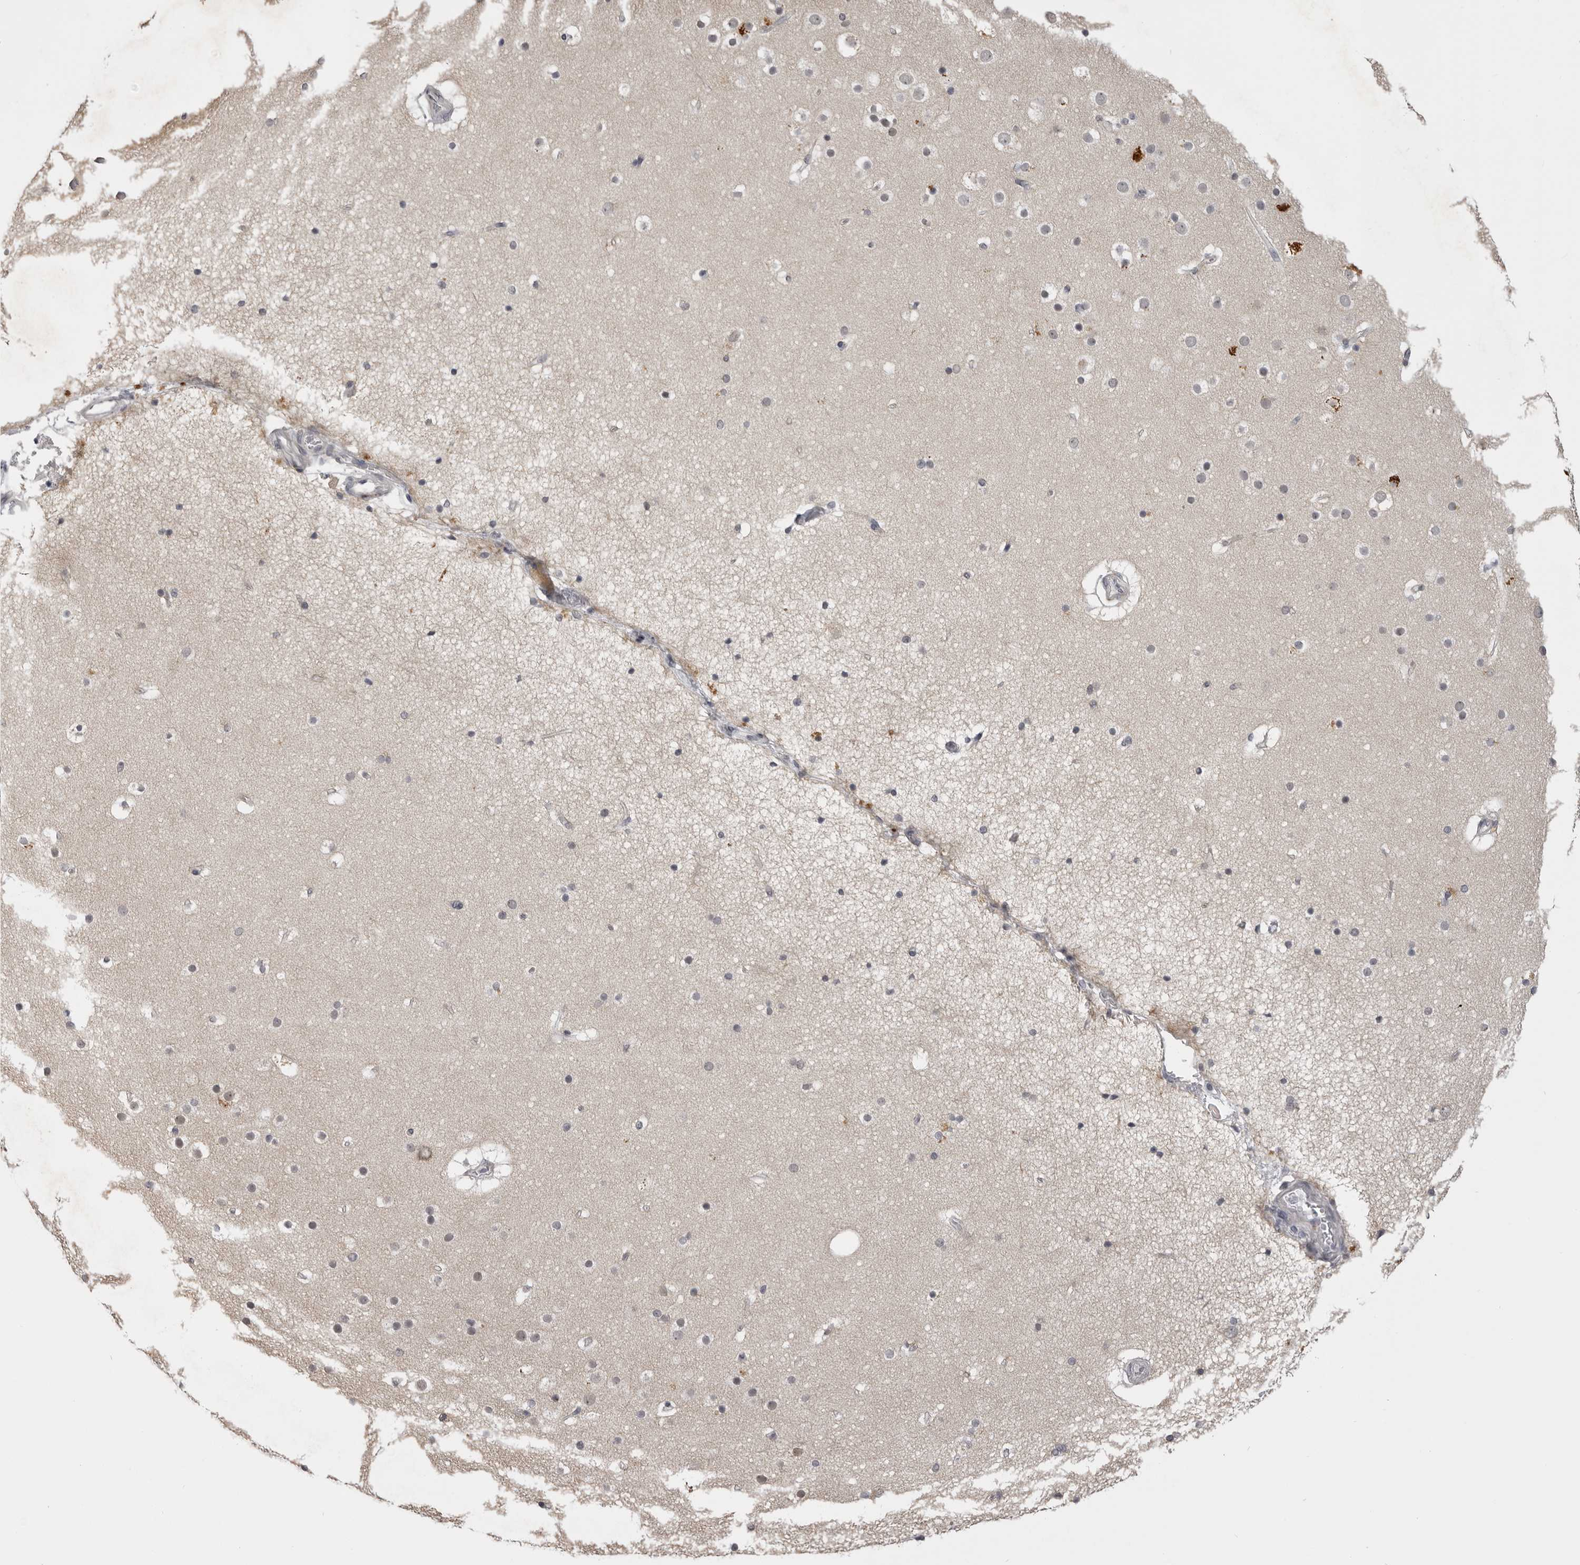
{"staining": {"intensity": "negative", "quantity": "none", "location": "none"}, "tissue": "cerebral cortex", "cell_type": "Endothelial cells", "image_type": "normal", "snomed": [{"axis": "morphology", "description": "Normal tissue, NOS"}, {"axis": "topography", "description": "Cerebral cortex"}], "caption": "Immunohistochemistry micrograph of benign cerebral cortex stained for a protein (brown), which demonstrates no staining in endothelial cells.", "gene": "EPHA10", "patient": {"sex": "male", "age": 57}}